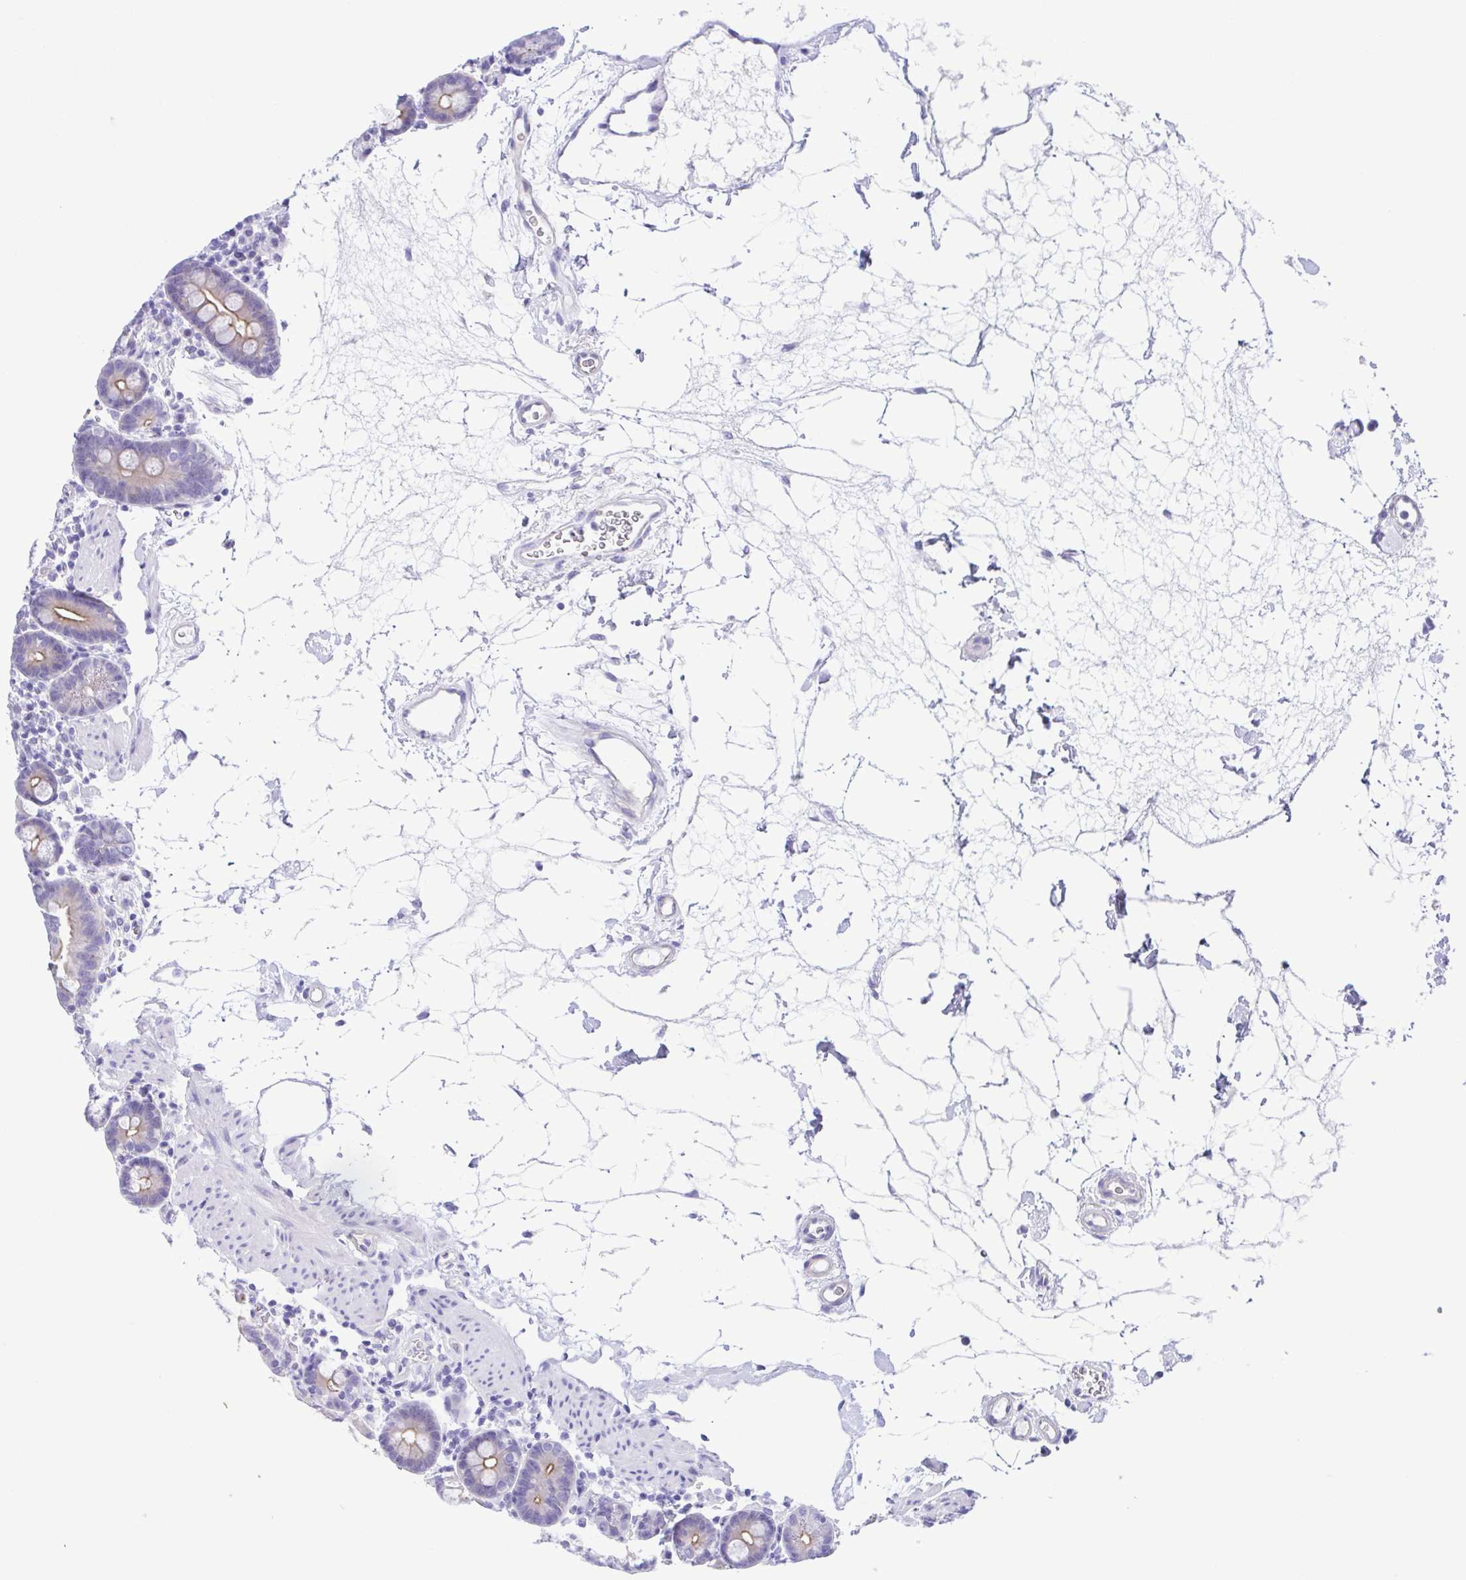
{"staining": {"intensity": "moderate", "quantity": "25%-75%", "location": "cytoplasmic/membranous"}, "tissue": "duodenum", "cell_type": "Glandular cells", "image_type": "normal", "snomed": [{"axis": "morphology", "description": "Normal tissue, NOS"}, {"axis": "topography", "description": "Pancreas"}, {"axis": "topography", "description": "Duodenum"}], "caption": "Immunohistochemistry (IHC) of normal duodenum shows medium levels of moderate cytoplasmic/membranous staining in approximately 25%-75% of glandular cells. (DAB (3,3'-diaminobenzidine) IHC, brown staining for protein, blue staining for nuclei).", "gene": "CYP11A1", "patient": {"sex": "male", "age": 59}}